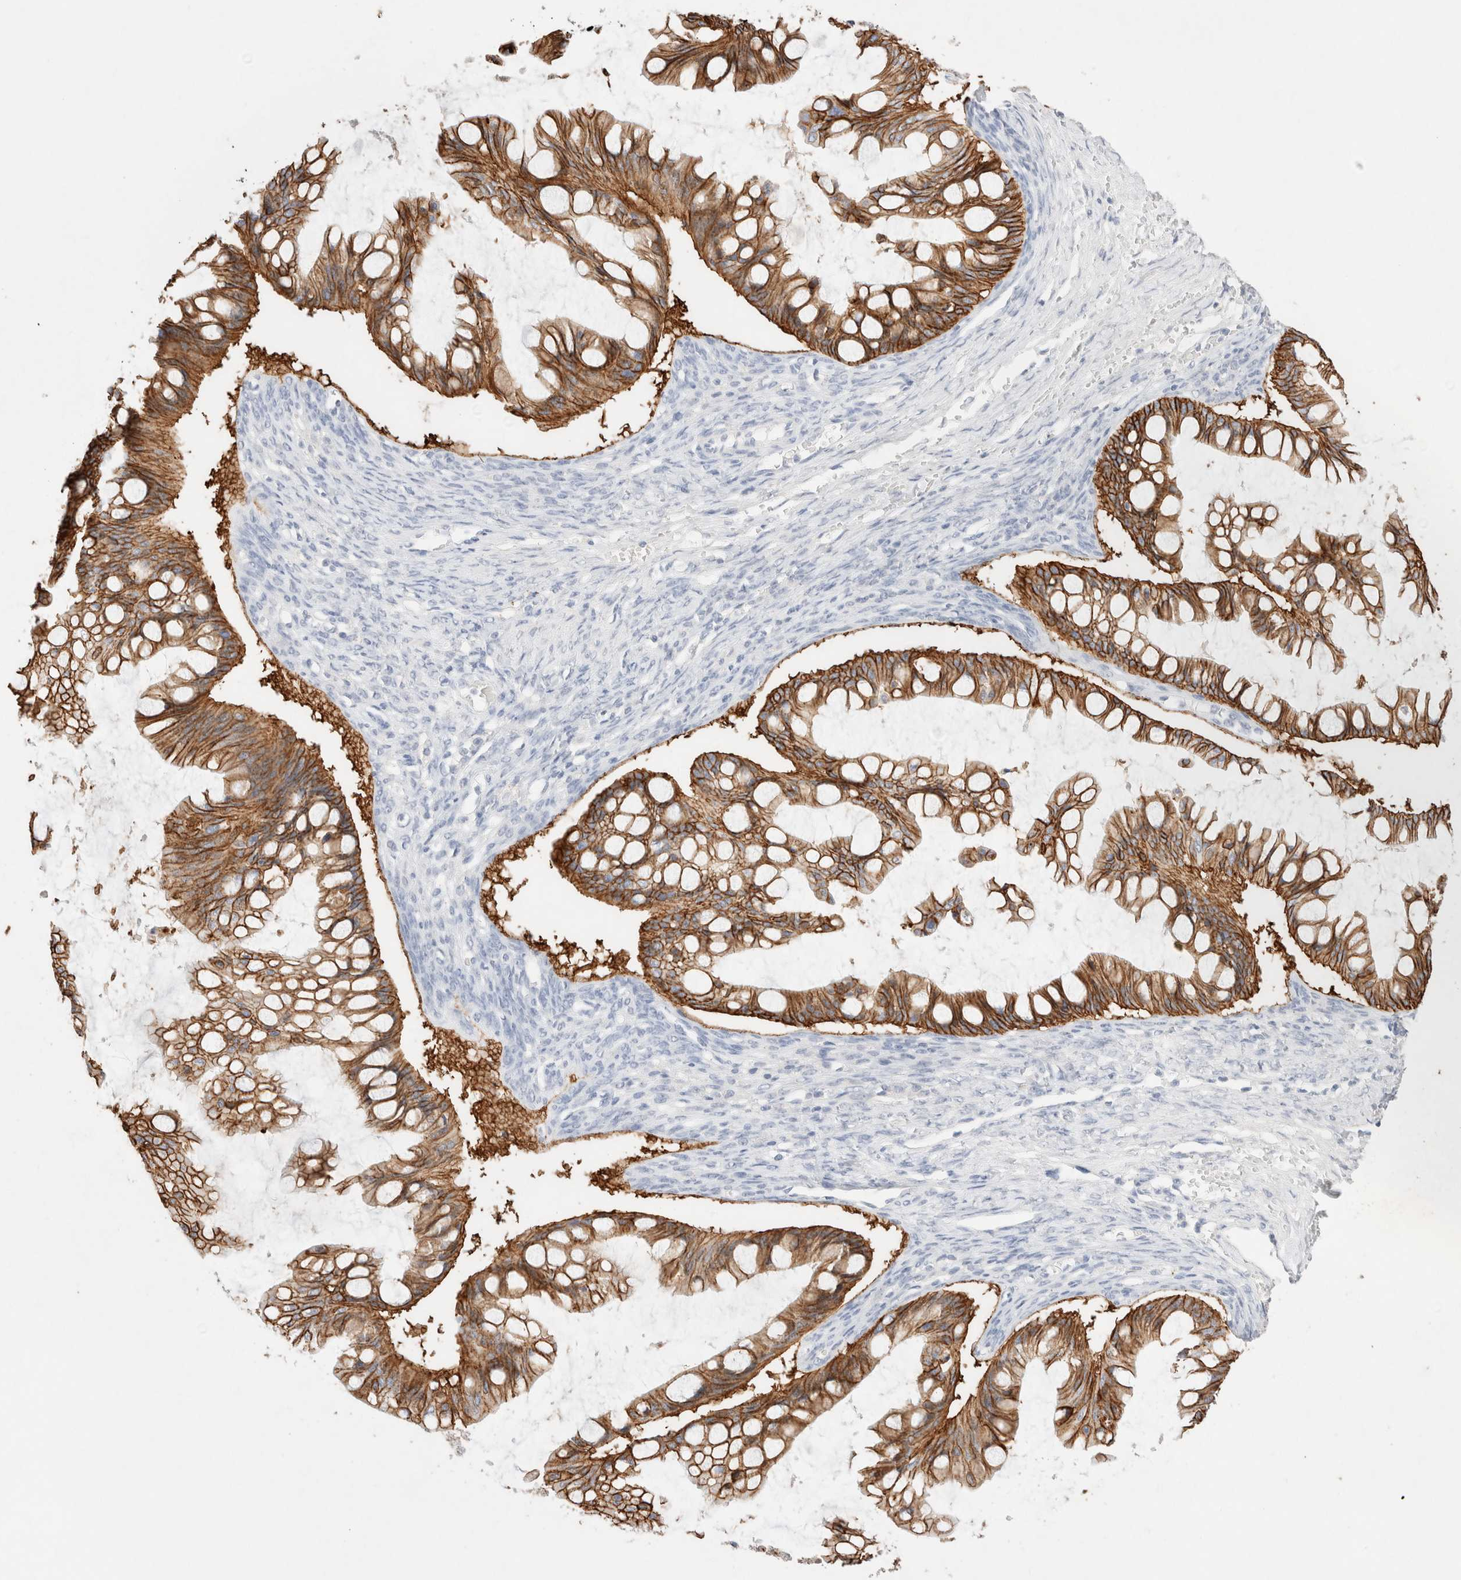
{"staining": {"intensity": "strong", "quantity": ">75%", "location": "cytoplasmic/membranous"}, "tissue": "ovarian cancer", "cell_type": "Tumor cells", "image_type": "cancer", "snomed": [{"axis": "morphology", "description": "Cystadenocarcinoma, mucinous, NOS"}, {"axis": "topography", "description": "Ovary"}], "caption": "Protein staining by immunohistochemistry exhibits strong cytoplasmic/membranous positivity in about >75% of tumor cells in ovarian cancer.", "gene": "EPCAM", "patient": {"sex": "female", "age": 73}}